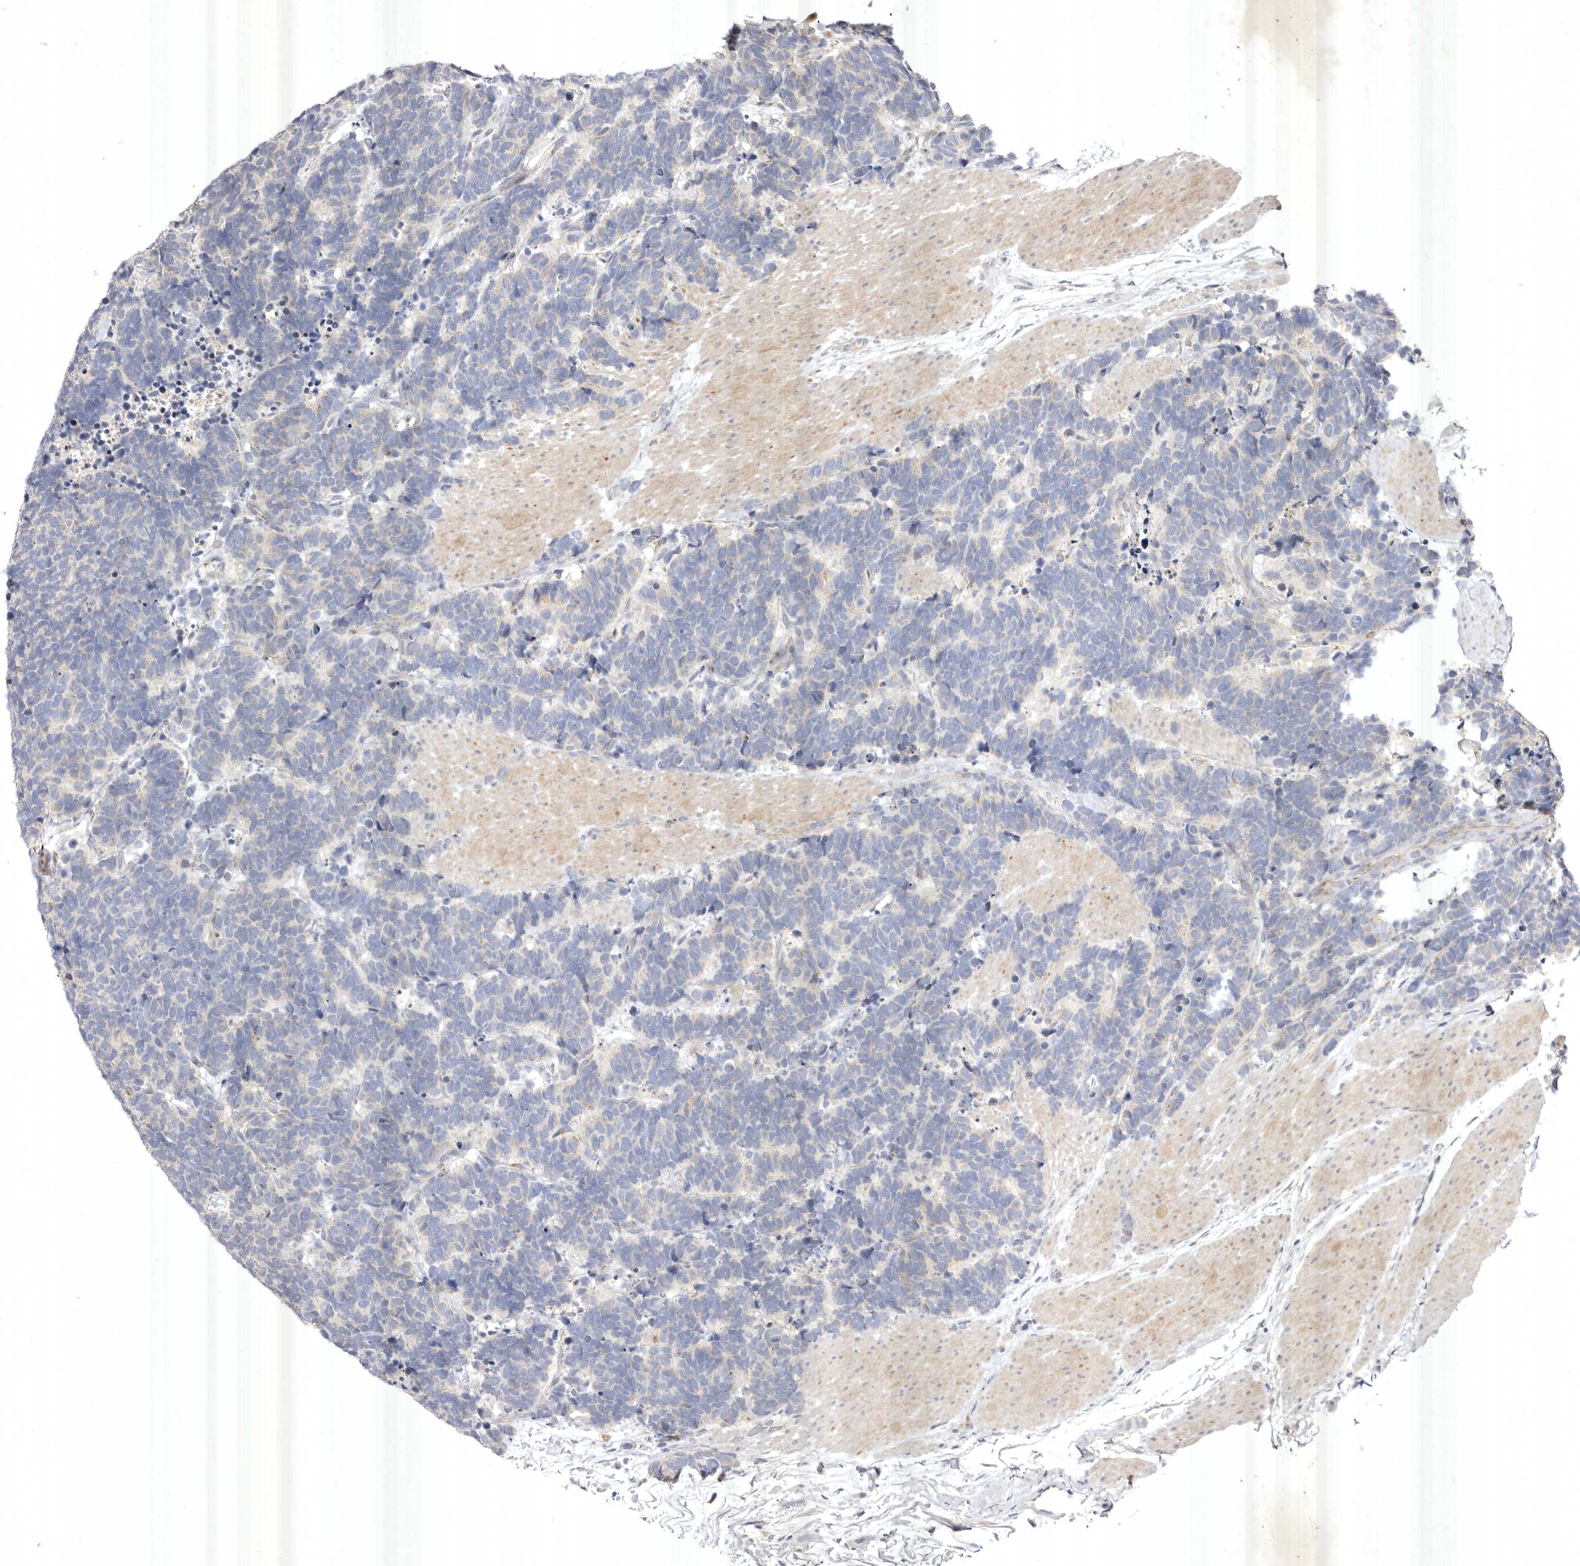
{"staining": {"intensity": "negative", "quantity": "none", "location": "none"}, "tissue": "carcinoid", "cell_type": "Tumor cells", "image_type": "cancer", "snomed": [{"axis": "morphology", "description": "Carcinoma, NOS"}, {"axis": "morphology", "description": "Carcinoid, malignant, NOS"}, {"axis": "topography", "description": "Urinary bladder"}], "caption": "Immunohistochemistry (IHC) micrograph of neoplastic tissue: human carcinoid stained with DAB shows no significant protein positivity in tumor cells.", "gene": "USP24", "patient": {"sex": "male", "age": 57}}